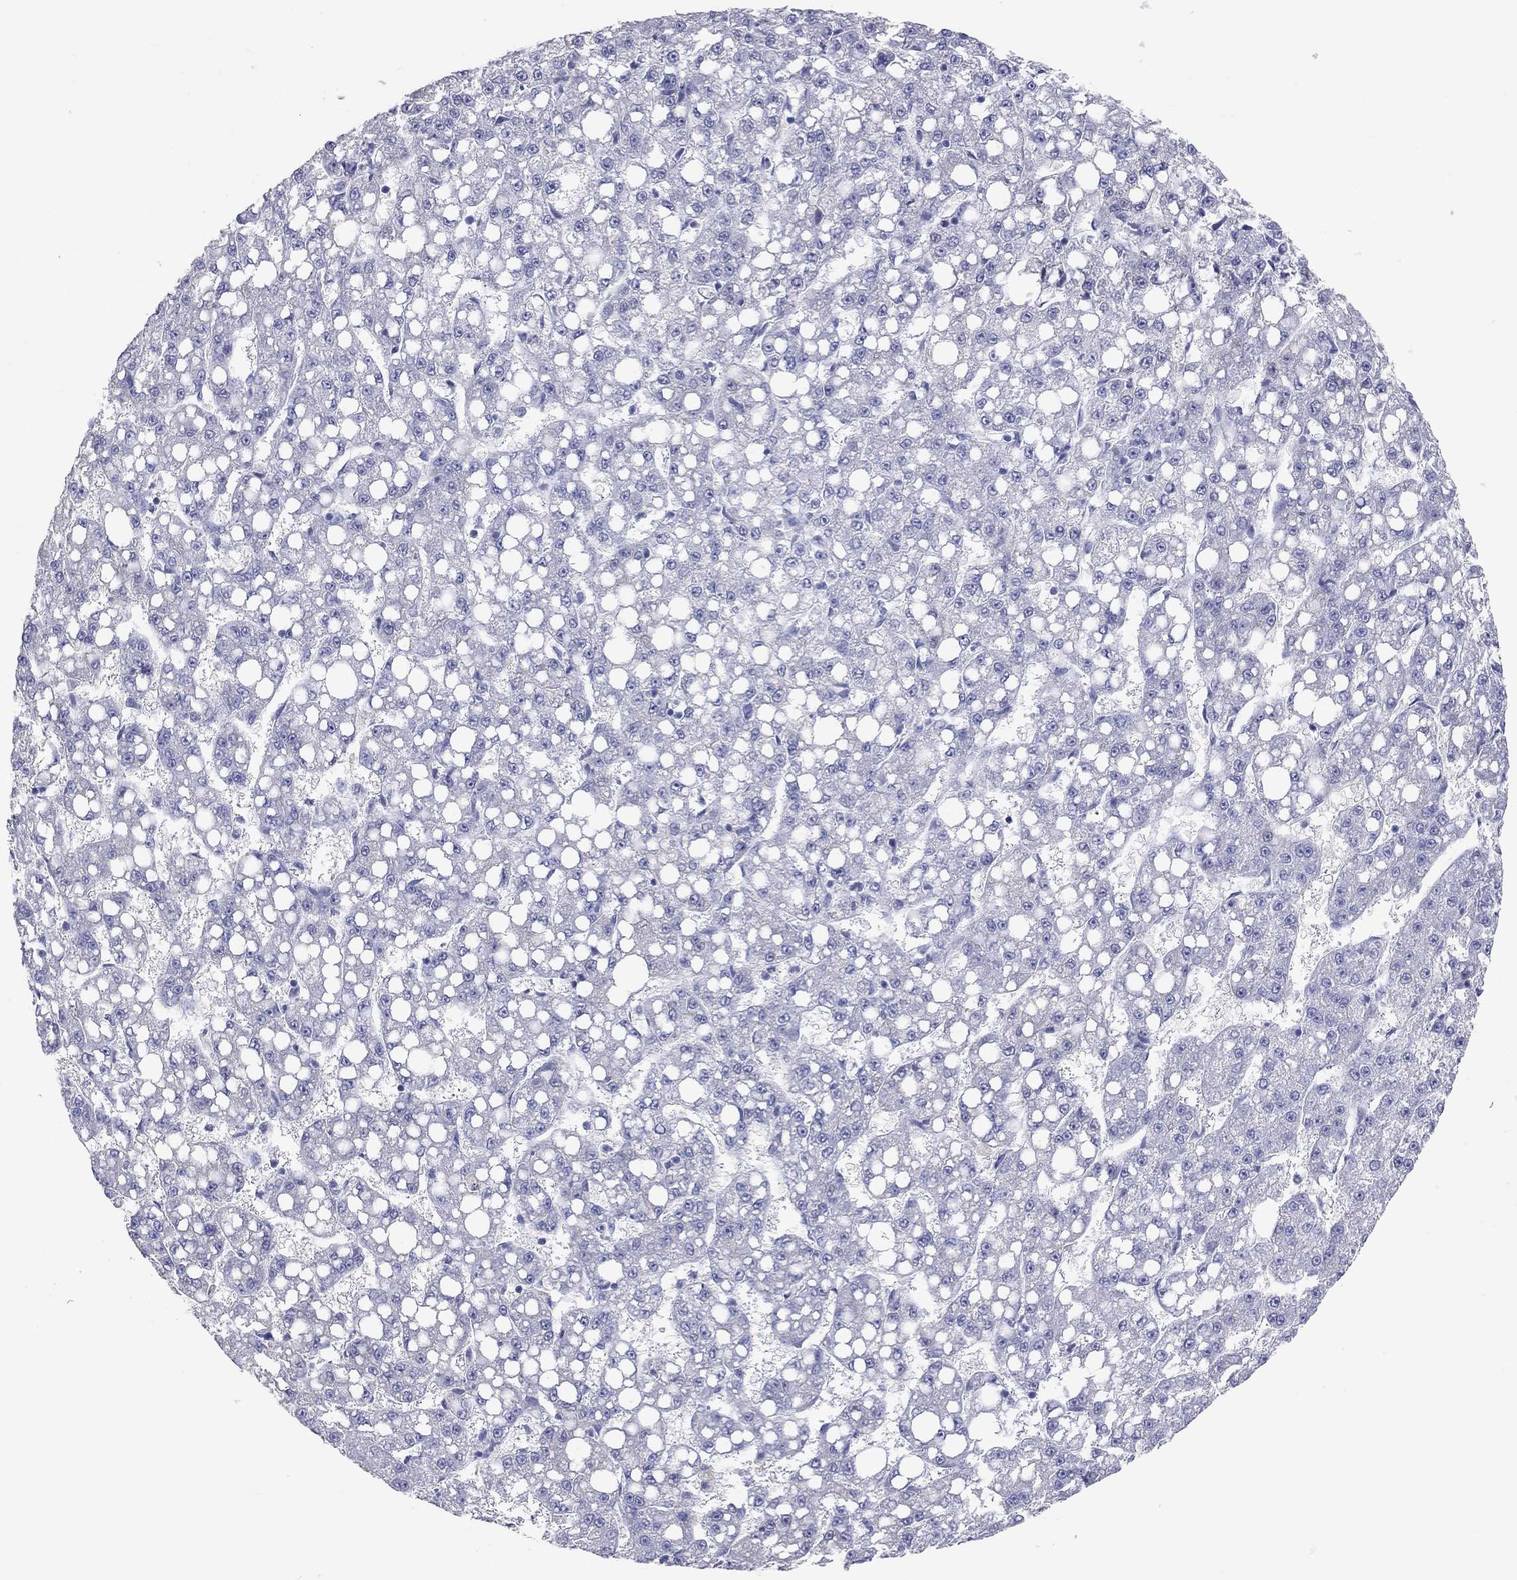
{"staining": {"intensity": "negative", "quantity": "none", "location": "none"}, "tissue": "liver cancer", "cell_type": "Tumor cells", "image_type": "cancer", "snomed": [{"axis": "morphology", "description": "Carcinoma, Hepatocellular, NOS"}, {"axis": "topography", "description": "Liver"}], "caption": "High magnification brightfield microscopy of liver hepatocellular carcinoma stained with DAB (3,3'-diaminobenzidine) (brown) and counterstained with hematoxylin (blue): tumor cells show no significant expression.", "gene": "ST7L", "patient": {"sex": "female", "age": 65}}